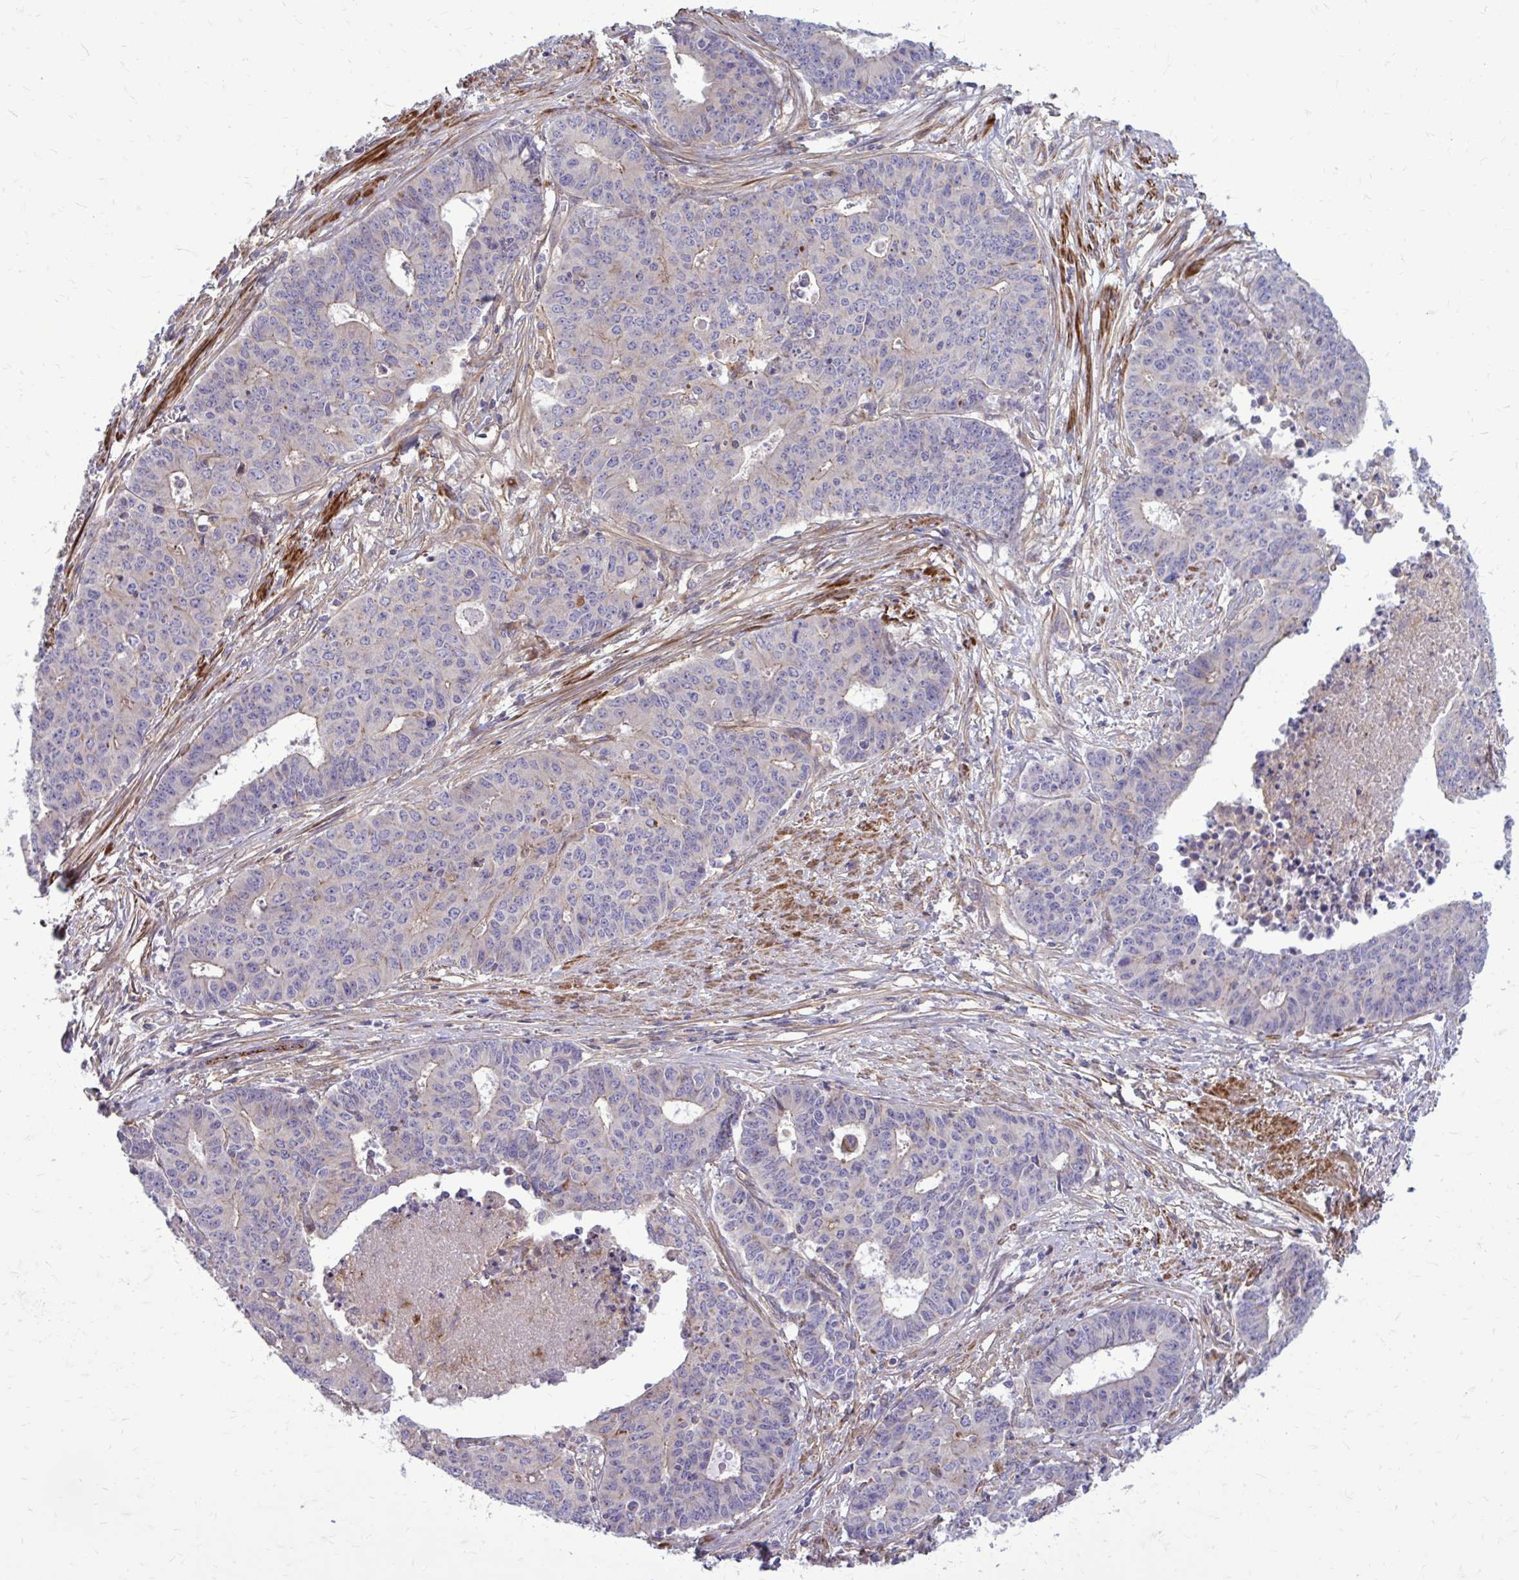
{"staining": {"intensity": "weak", "quantity": "<25%", "location": "cytoplasmic/membranous"}, "tissue": "endometrial cancer", "cell_type": "Tumor cells", "image_type": "cancer", "snomed": [{"axis": "morphology", "description": "Adenocarcinoma, NOS"}, {"axis": "topography", "description": "Endometrium"}], "caption": "Micrograph shows no protein staining in tumor cells of adenocarcinoma (endometrial) tissue. (Immunohistochemistry (ihc), brightfield microscopy, high magnification).", "gene": "FAP", "patient": {"sex": "female", "age": 59}}